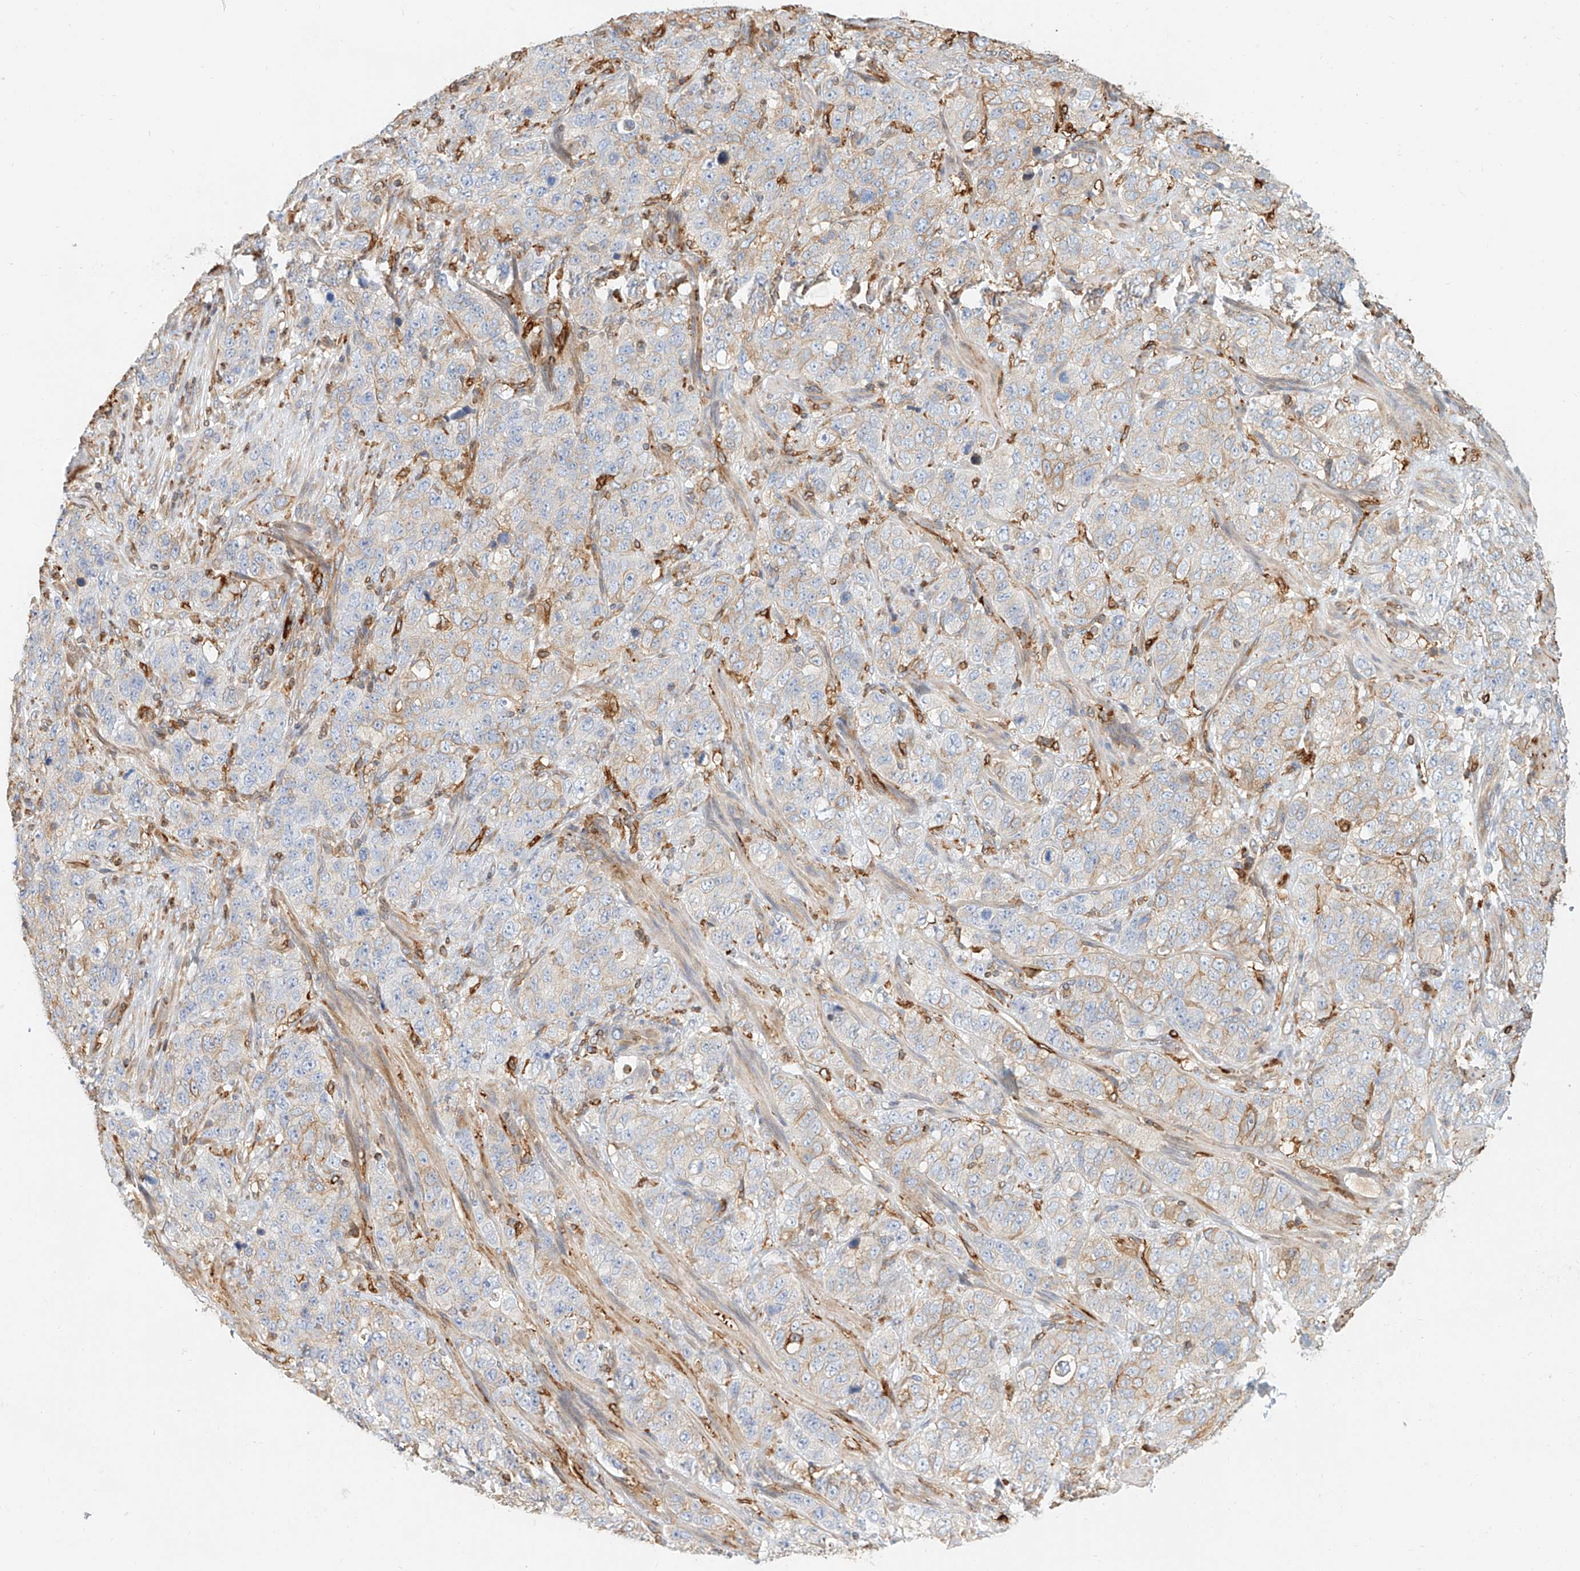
{"staining": {"intensity": "weak", "quantity": "<25%", "location": "cytoplasmic/membranous"}, "tissue": "stomach cancer", "cell_type": "Tumor cells", "image_type": "cancer", "snomed": [{"axis": "morphology", "description": "Adenocarcinoma, NOS"}, {"axis": "topography", "description": "Stomach"}], "caption": "The micrograph displays no staining of tumor cells in stomach cancer. (DAB immunohistochemistry (IHC), high magnification).", "gene": "DHRS7", "patient": {"sex": "male", "age": 48}}